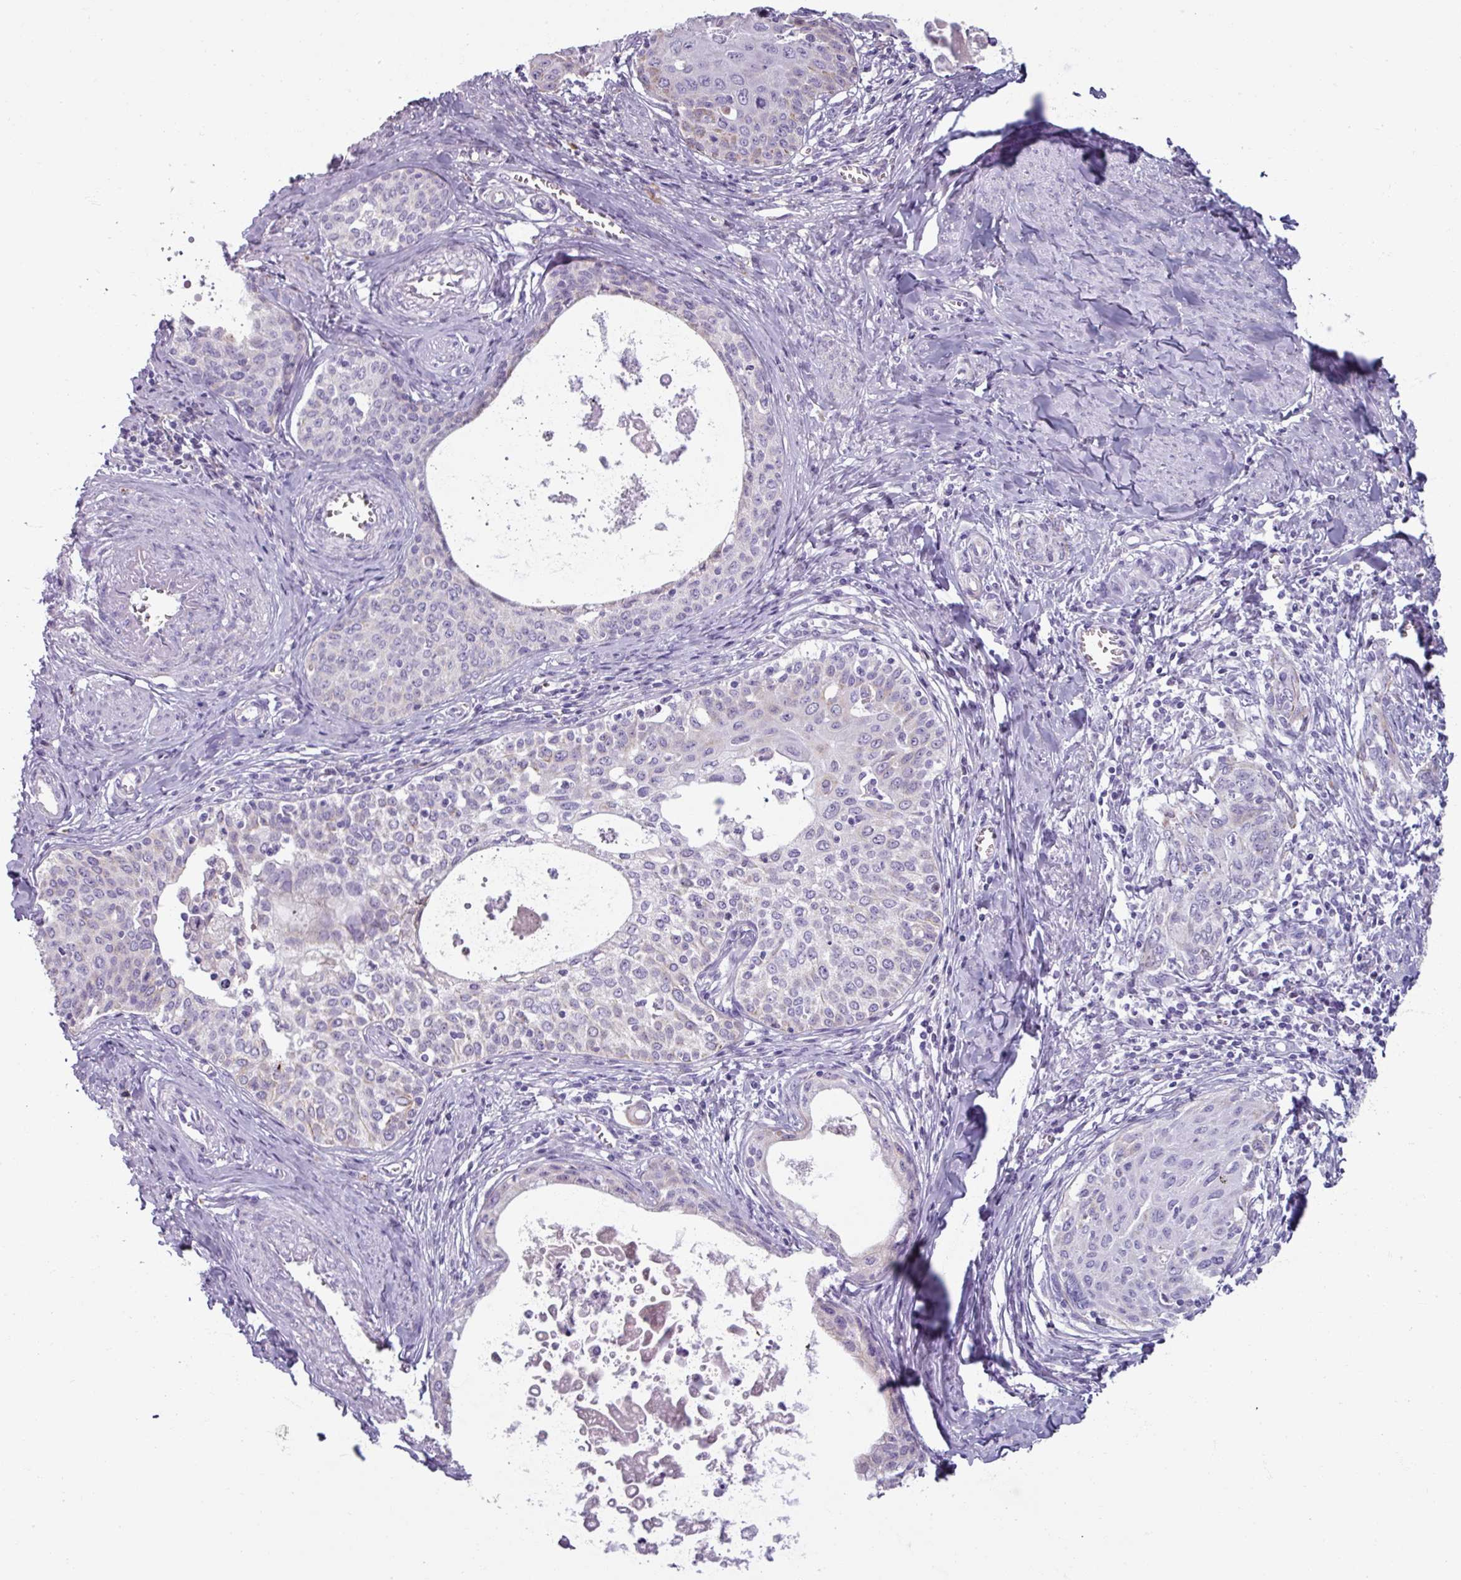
{"staining": {"intensity": "negative", "quantity": "none", "location": "none"}, "tissue": "cervical cancer", "cell_type": "Tumor cells", "image_type": "cancer", "snomed": [{"axis": "morphology", "description": "Squamous cell carcinoma, NOS"}, {"axis": "morphology", "description": "Adenocarcinoma, NOS"}, {"axis": "topography", "description": "Cervix"}], "caption": "DAB (3,3'-diaminobenzidine) immunohistochemical staining of human cervical cancer shows no significant expression in tumor cells. Nuclei are stained in blue.", "gene": "SPESP1", "patient": {"sex": "female", "age": 52}}